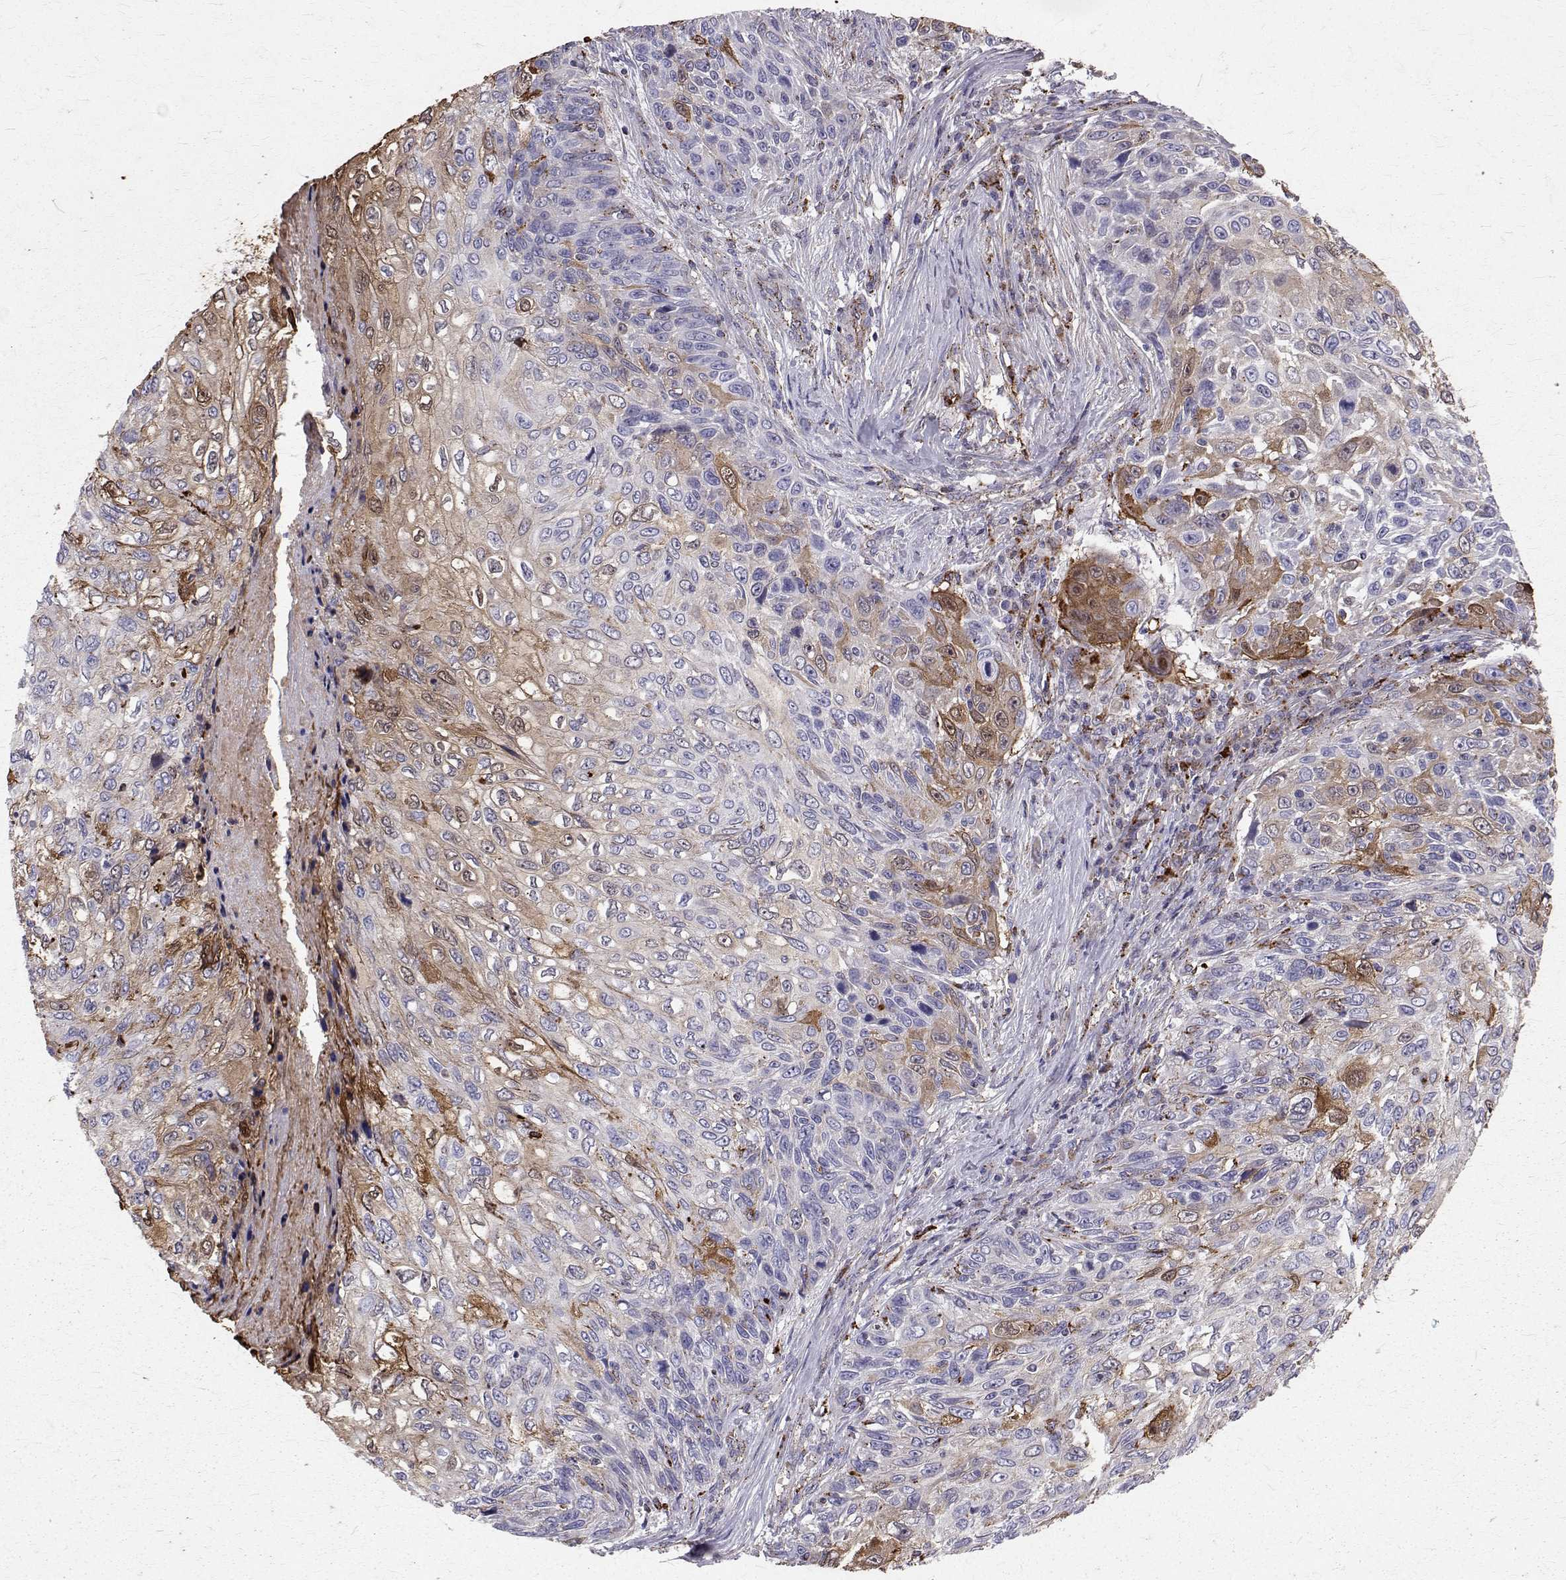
{"staining": {"intensity": "moderate", "quantity": "<25%", "location": "cytoplasmic/membranous,nuclear"}, "tissue": "skin cancer", "cell_type": "Tumor cells", "image_type": "cancer", "snomed": [{"axis": "morphology", "description": "Squamous cell carcinoma, NOS"}, {"axis": "topography", "description": "Skin"}], "caption": "Immunohistochemical staining of human skin cancer exhibits low levels of moderate cytoplasmic/membranous and nuclear protein expression in about <25% of tumor cells.", "gene": "TPP1", "patient": {"sex": "male", "age": 92}}